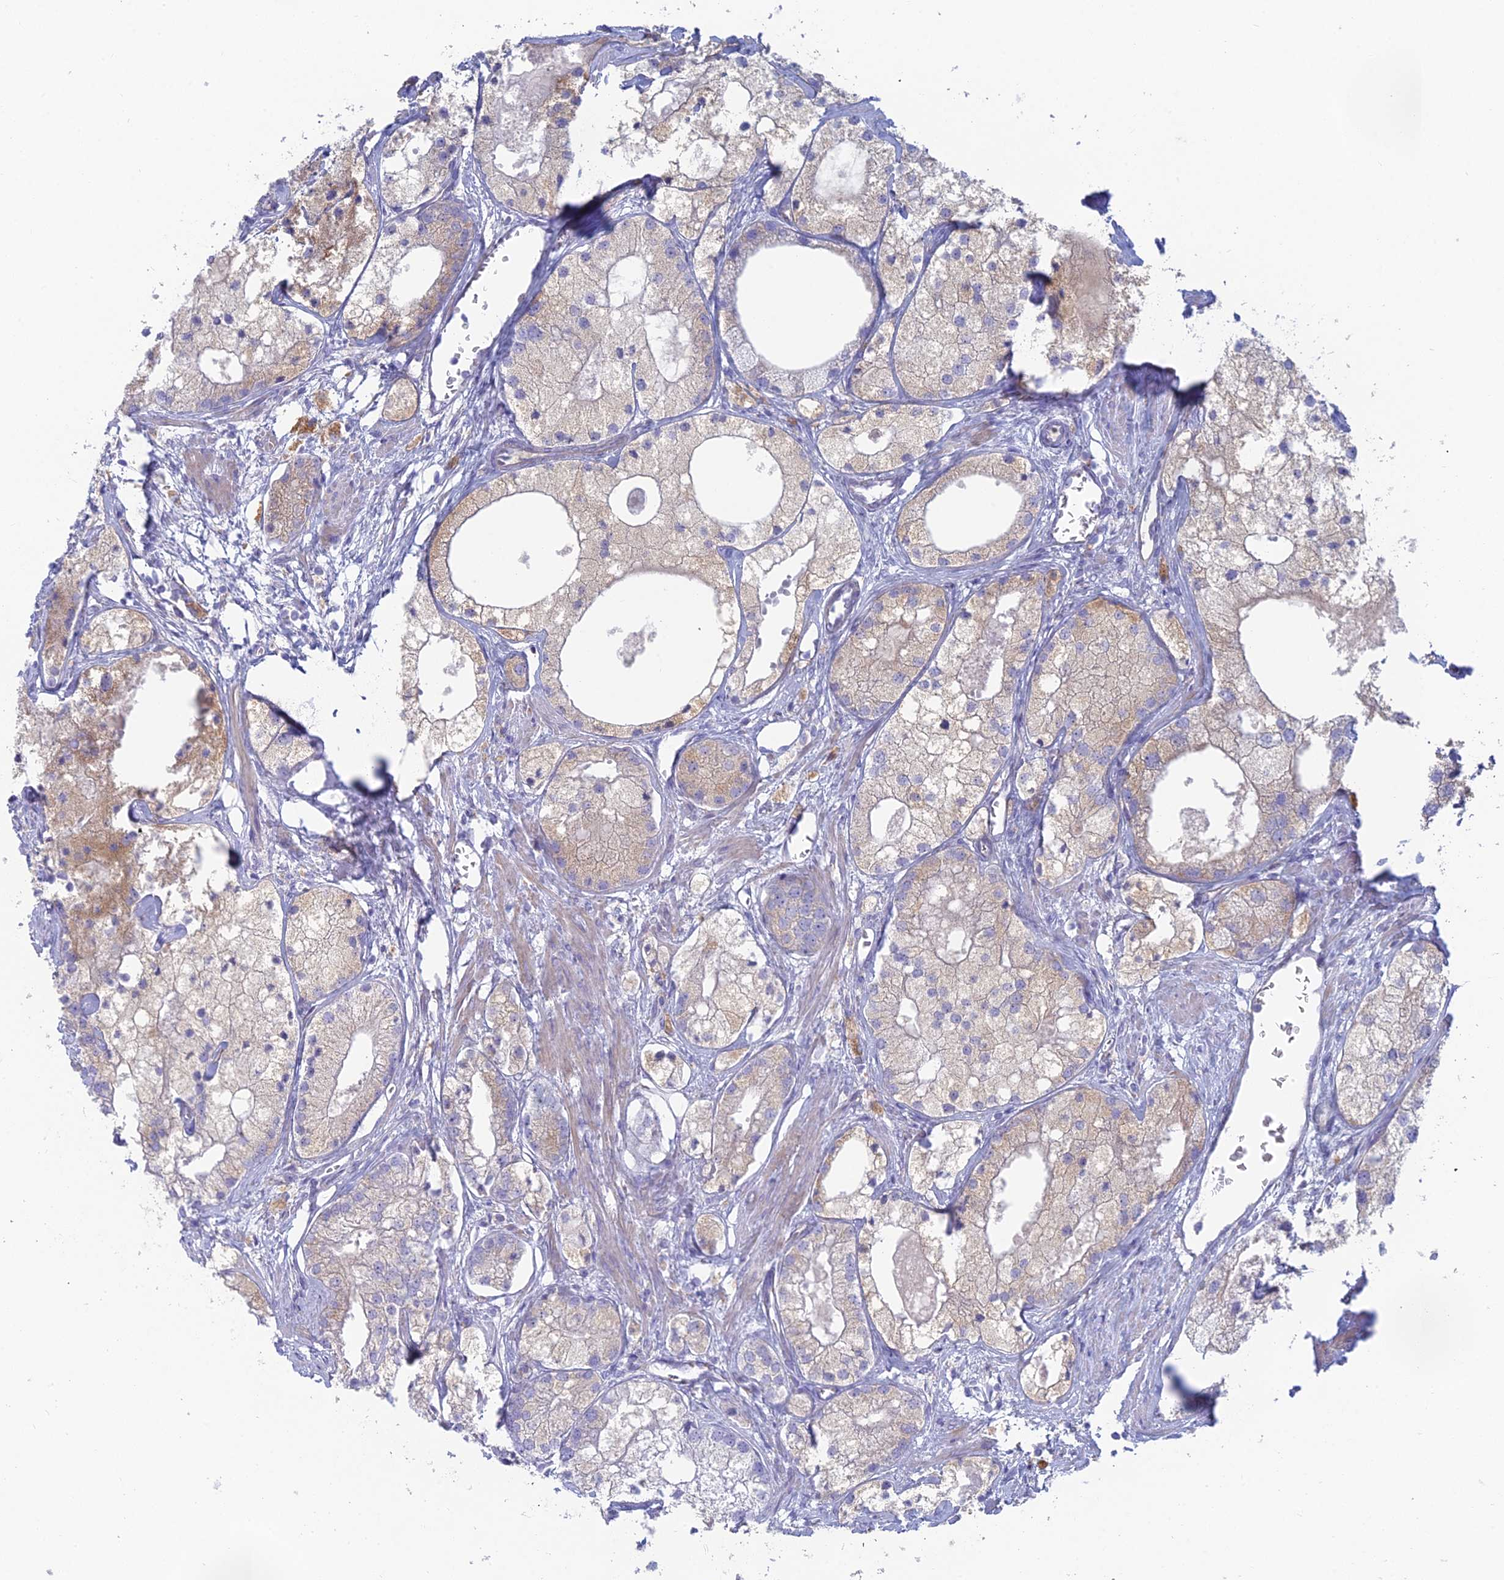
{"staining": {"intensity": "weak", "quantity": "<25%", "location": "cytoplasmic/membranous"}, "tissue": "prostate cancer", "cell_type": "Tumor cells", "image_type": "cancer", "snomed": [{"axis": "morphology", "description": "Adenocarcinoma, Low grade"}, {"axis": "topography", "description": "Prostate"}], "caption": "A histopathology image of human prostate low-grade adenocarcinoma is negative for staining in tumor cells.", "gene": "FERD3L", "patient": {"sex": "male", "age": 69}}